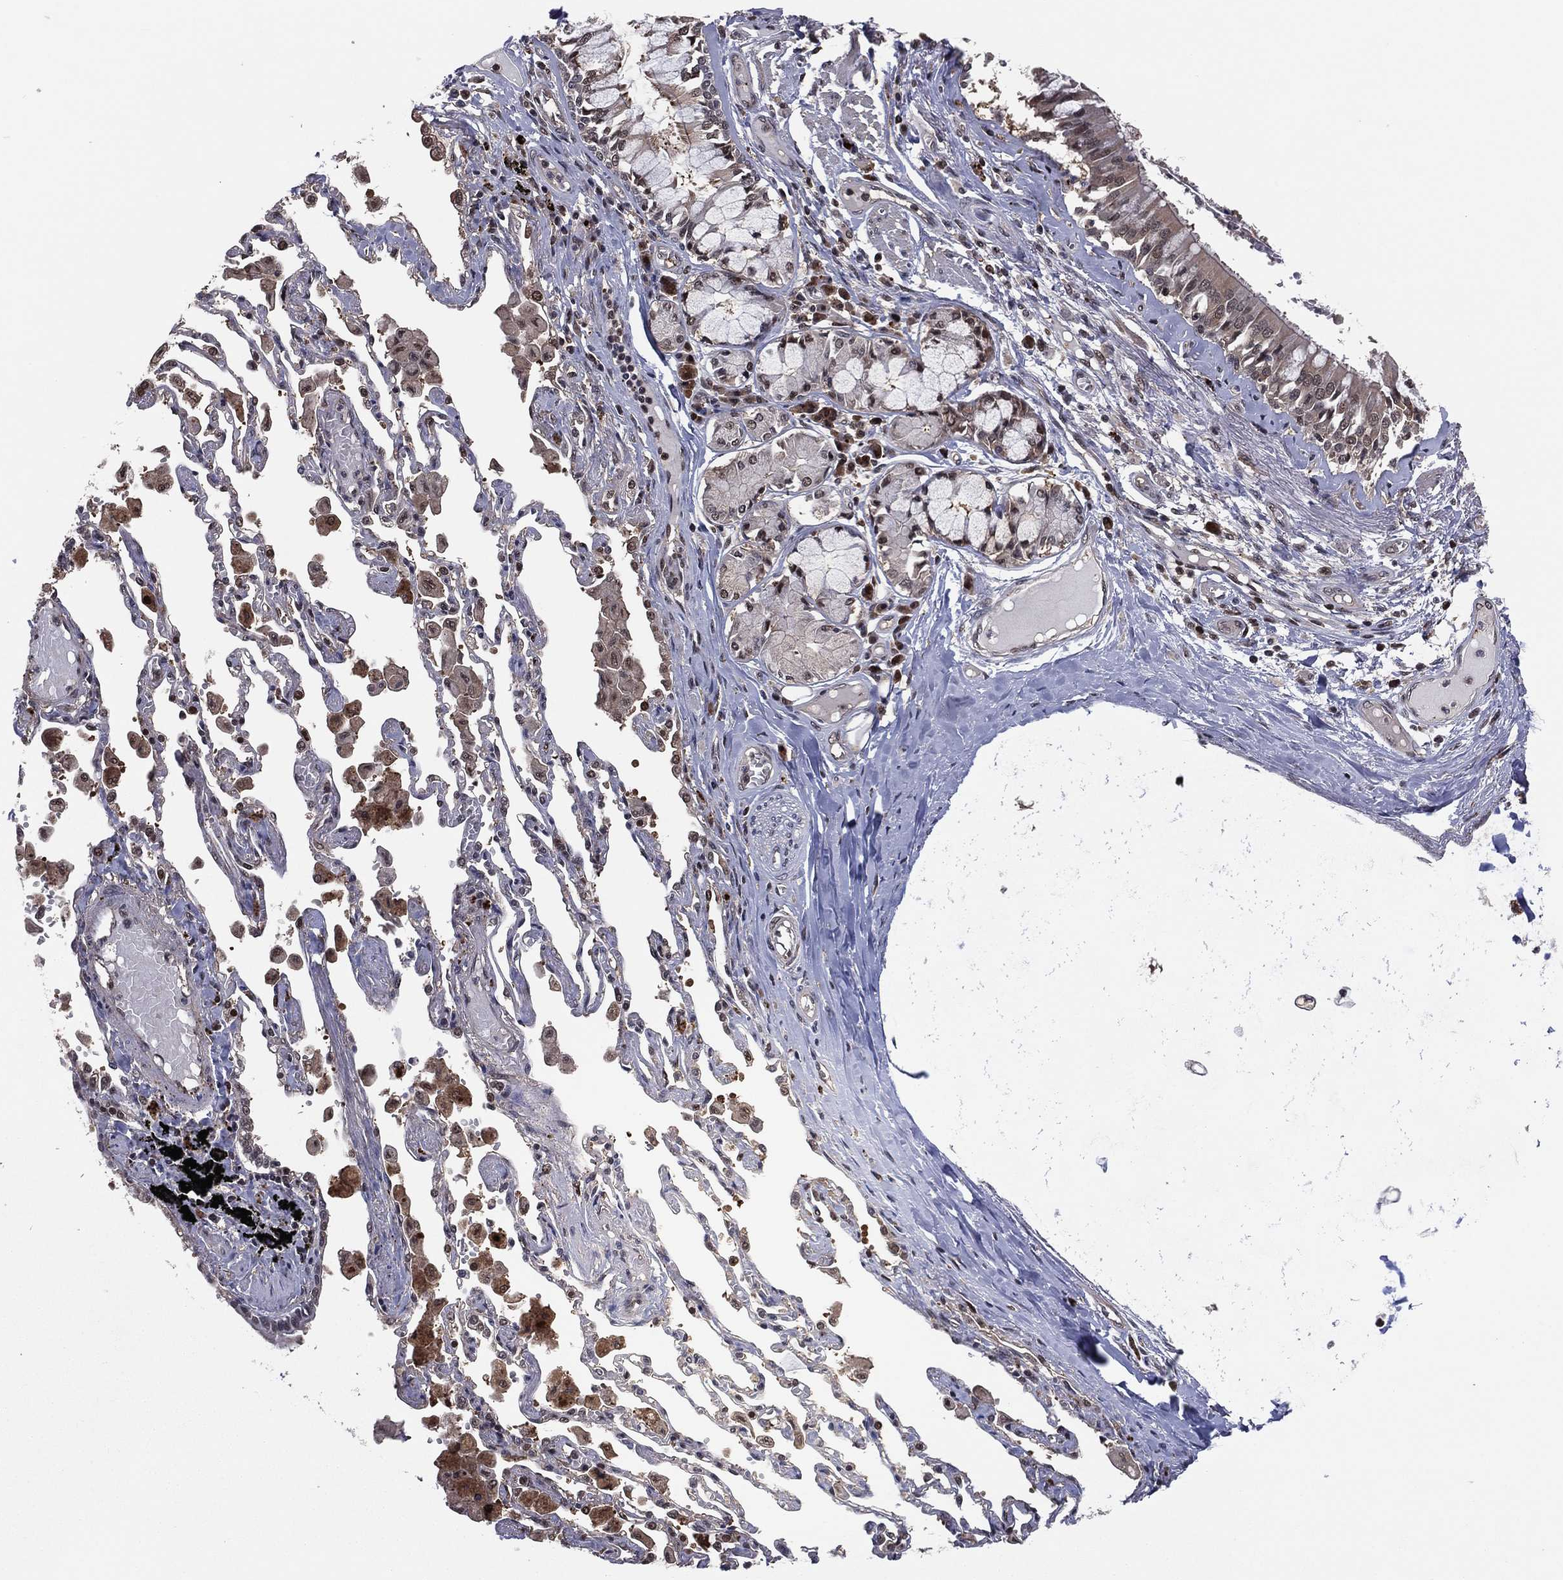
{"staining": {"intensity": "moderate", "quantity": "25%-75%", "location": "cytoplasmic/membranous,nuclear"}, "tissue": "bronchus", "cell_type": "Respiratory epithelial cells", "image_type": "normal", "snomed": [{"axis": "morphology", "description": "Normal tissue, NOS"}, {"axis": "morphology", "description": "Squamous cell carcinoma, NOS"}, {"axis": "topography", "description": "Cartilage tissue"}, {"axis": "topography", "description": "Bronchus"}, {"axis": "topography", "description": "Lung"}], "caption": "DAB immunohistochemical staining of unremarkable bronchus displays moderate cytoplasmic/membranous,nuclear protein positivity in about 25%-75% of respiratory epithelial cells. (DAB (3,3'-diaminobenzidine) = brown stain, brightfield microscopy at high magnification).", "gene": "ICOSLG", "patient": {"sex": "female", "age": 49}}